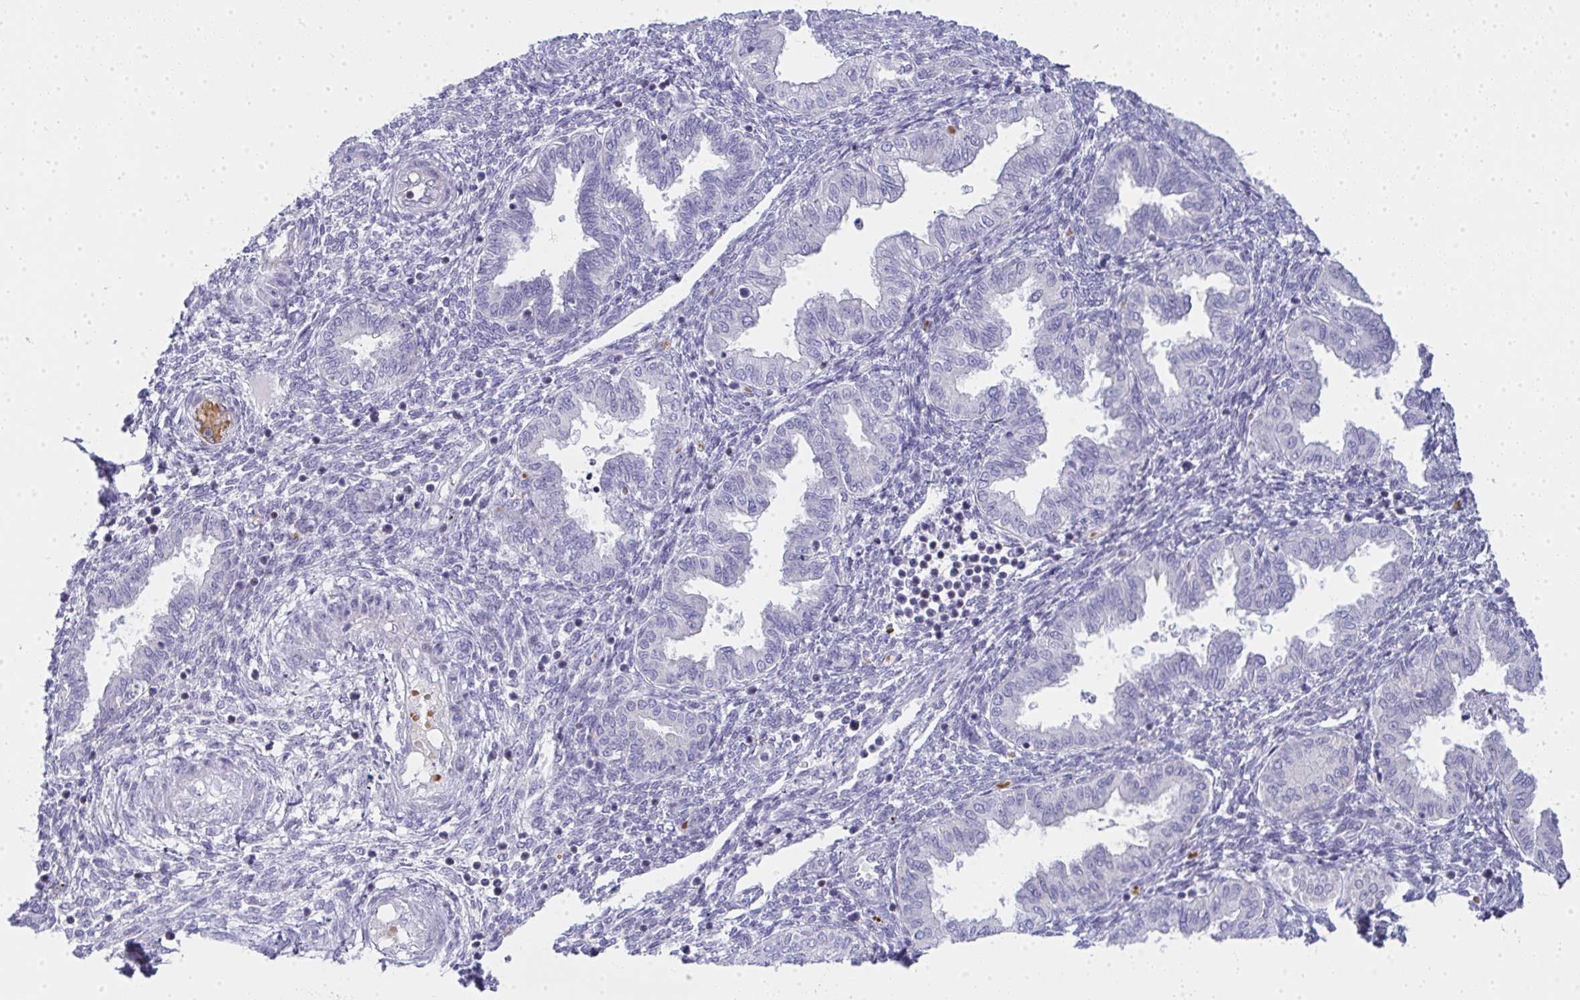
{"staining": {"intensity": "negative", "quantity": "none", "location": "none"}, "tissue": "endometrium", "cell_type": "Cells in endometrial stroma", "image_type": "normal", "snomed": [{"axis": "morphology", "description": "Normal tissue, NOS"}, {"axis": "topography", "description": "Endometrium"}], "caption": "Immunohistochemistry micrograph of normal endometrium: human endometrium stained with DAB (3,3'-diaminobenzidine) displays no significant protein staining in cells in endometrial stroma.", "gene": "ZNF182", "patient": {"sex": "female", "age": 33}}